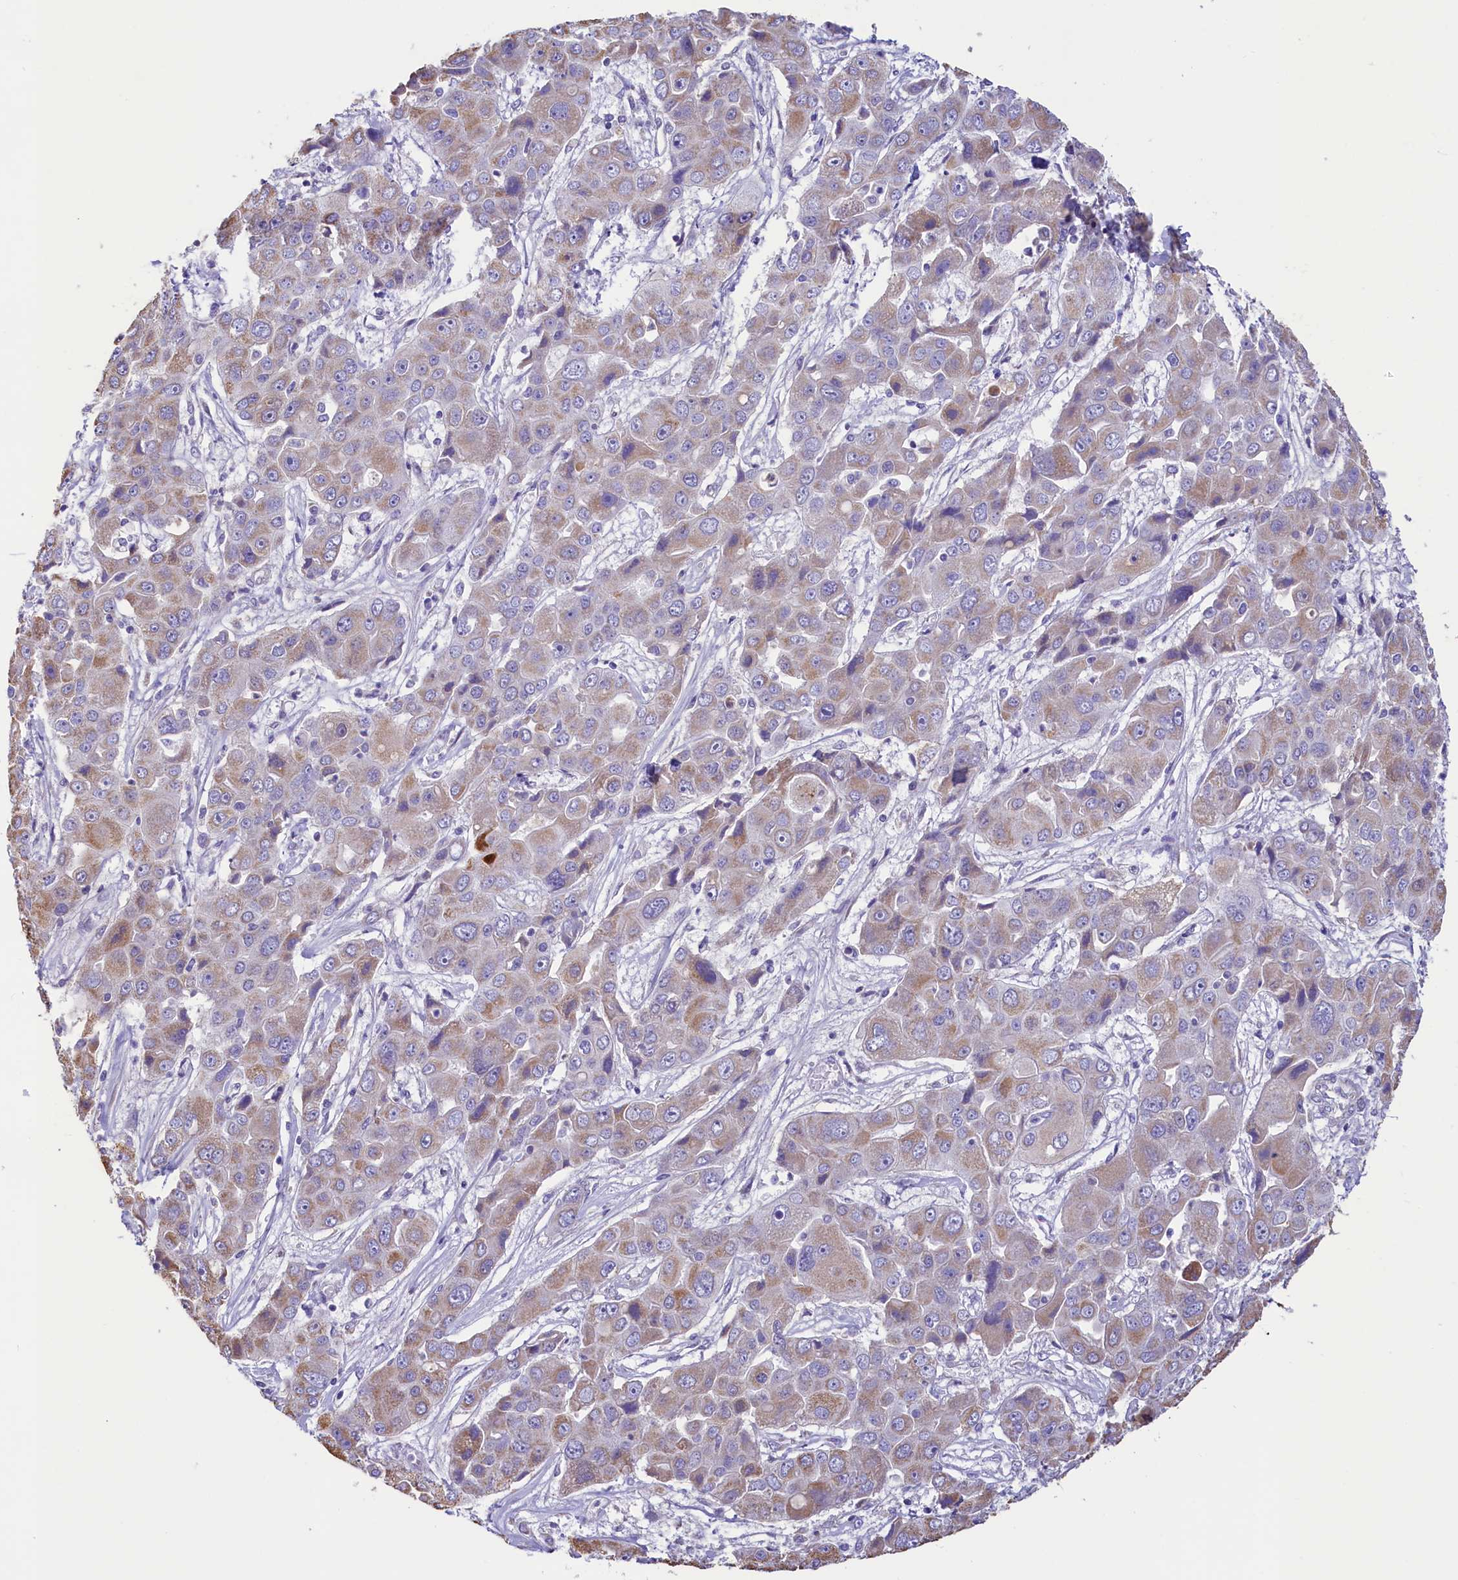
{"staining": {"intensity": "weak", "quantity": "25%-75%", "location": "cytoplasmic/membranous"}, "tissue": "liver cancer", "cell_type": "Tumor cells", "image_type": "cancer", "snomed": [{"axis": "morphology", "description": "Cholangiocarcinoma"}, {"axis": "topography", "description": "Liver"}], "caption": "Immunohistochemical staining of cholangiocarcinoma (liver) reveals weak cytoplasmic/membranous protein expression in approximately 25%-75% of tumor cells. Nuclei are stained in blue.", "gene": "IDH3A", "patient": {"sex": "male", "age": 67}}